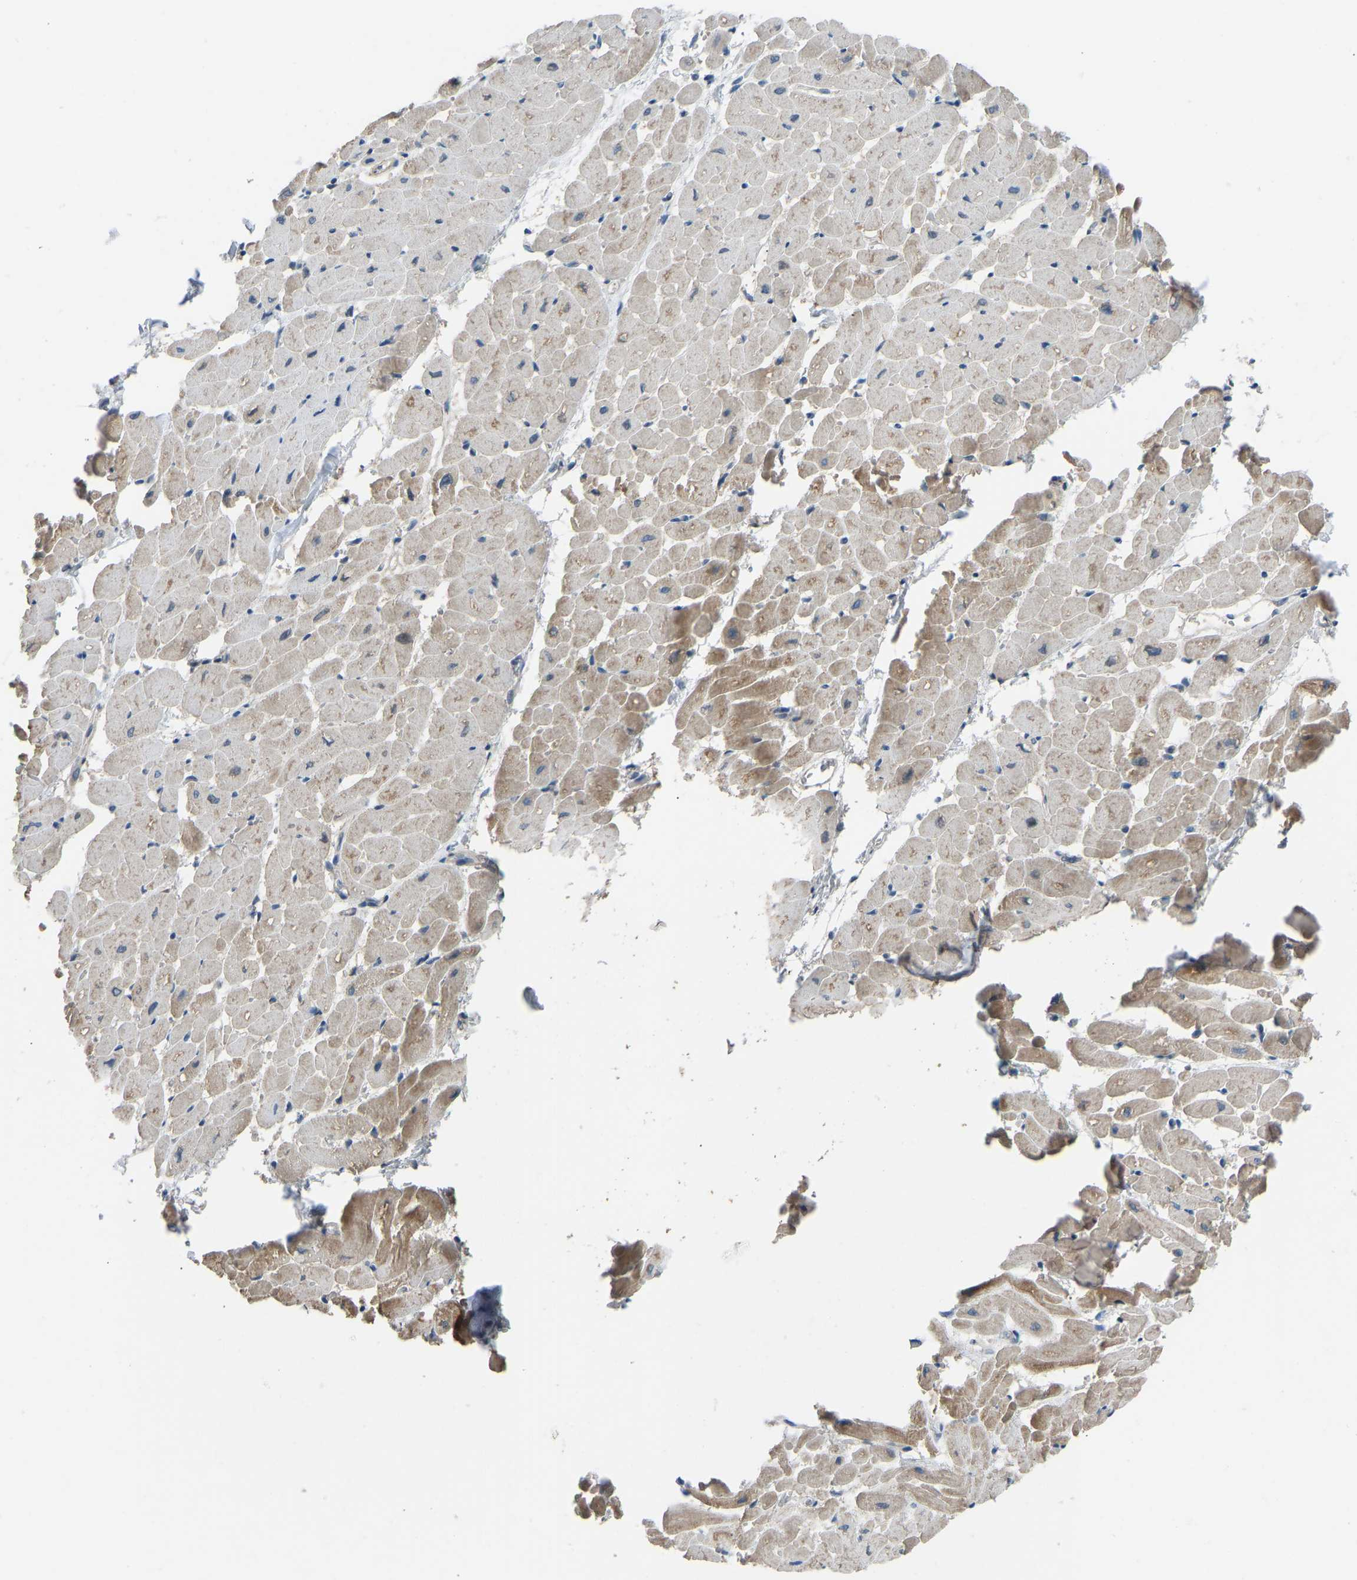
{"staining": {"intensity": "moderate", "quantity": "25%-75%", "location": "cytoplasmic/membranous"}, "tissue": "heart muscle", "cell_type": "Cardiomyocytes", "image_type": "normal", "snomed": [{"axis": "morphology", "description": "Normal tissue, NOS"}, {"axis": "topography", "description": "Heart"}], "caption": "Immunohistochemistry (IHC) staining of unremarkable heart muscle, which demonstrates medium levels of moderate cytoplasmic/membranous positivity in approximately 25%-75% of cardiomyocytes indicating moderate cytoplasmic/membranous protein staining. The staining was performed using DAB (brown) for protein detection and nuclei were counterstained in hematoxylin (blue).", "gene": "CDK2AP1", "patient": {"sex": "male", "age": 45}}